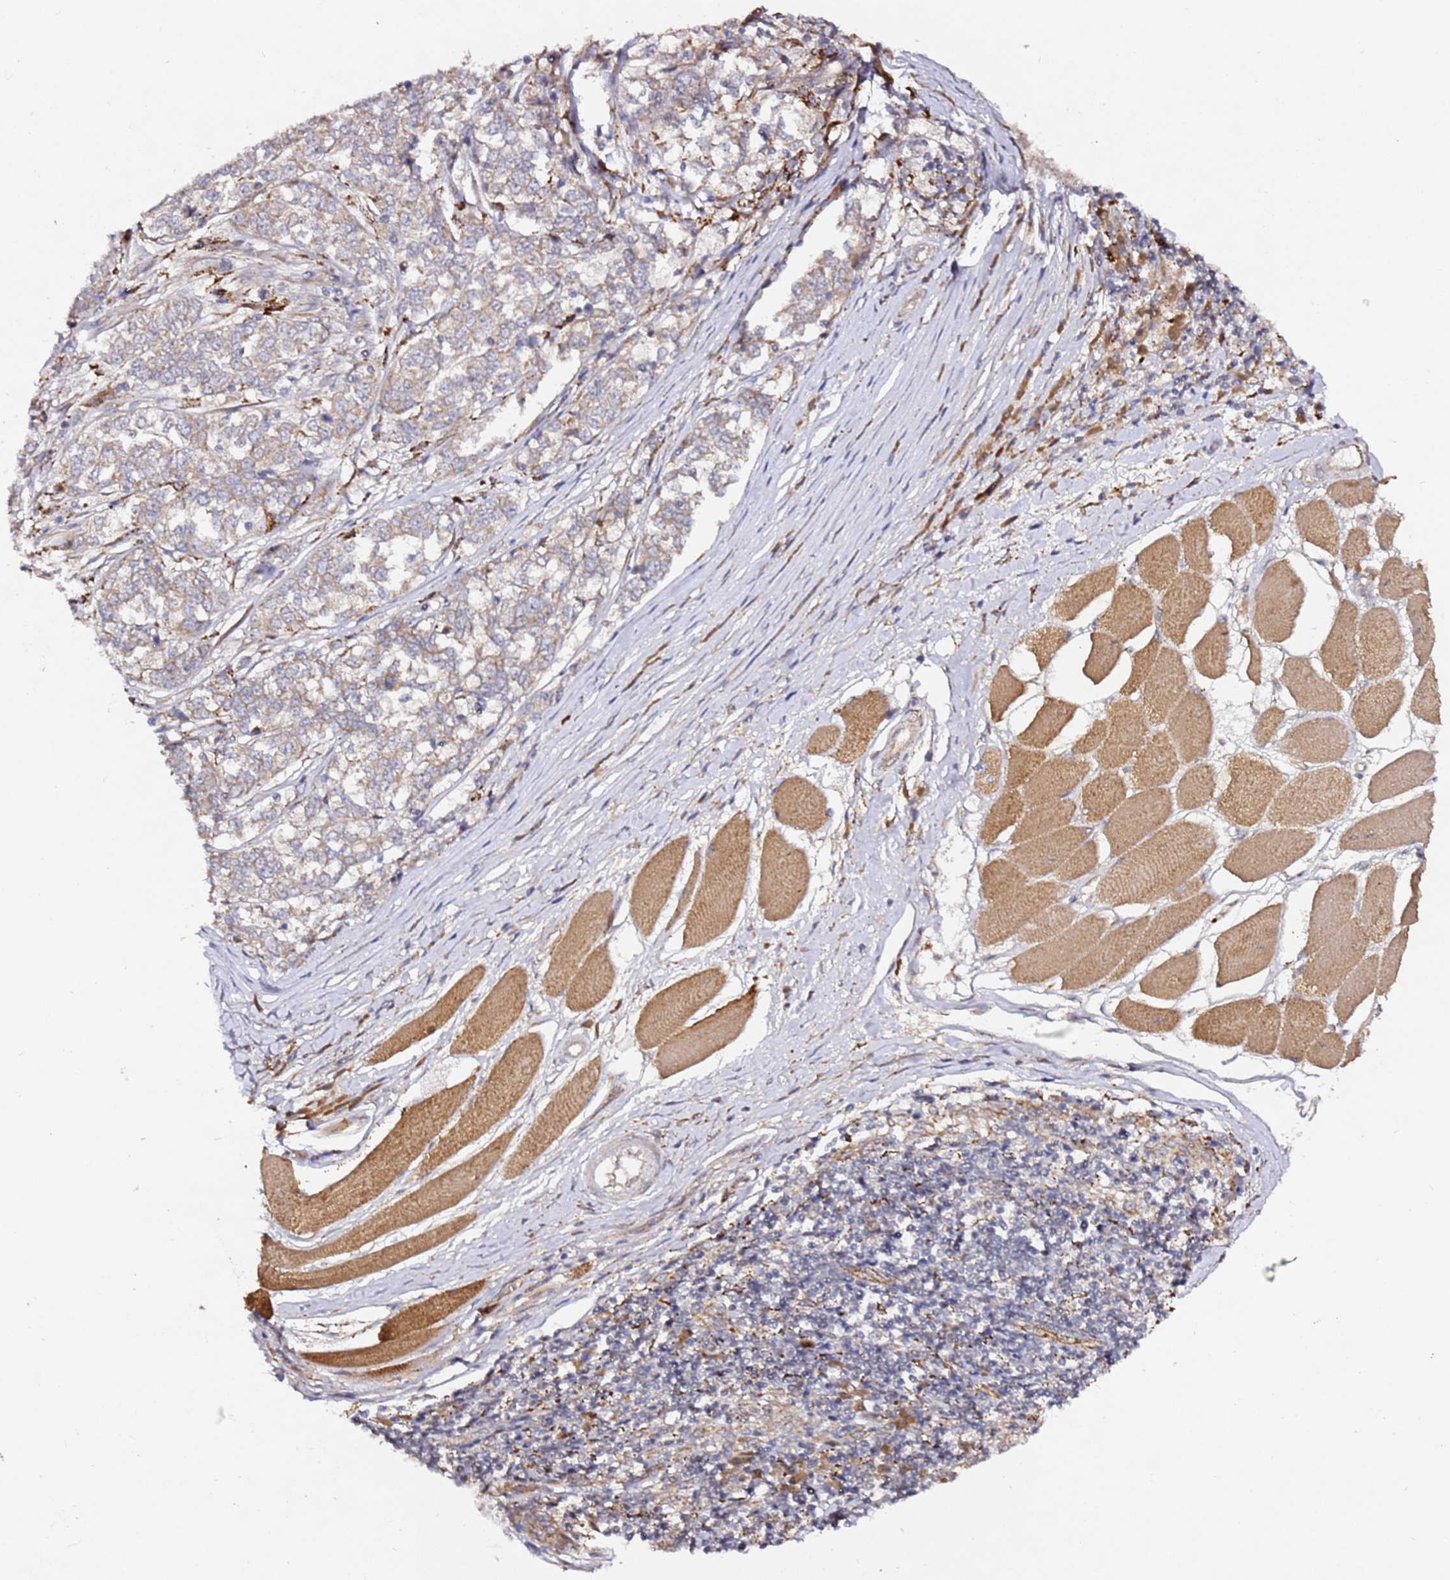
{"staining": {"intensity": "weak", "quantity": ">75%", "location": "cytoplasmic/membranous"}, "tissue": "melanoma", "cell_type": "Tumor cells", "image_type": "cancer", "snomed": [{"axis": "morphology", "description": "Malignant melanoma, NOS"}, {"axis": "topography", "description": "Skin"}], "caption": "Immunohistochemical staining of human melanoma exhibits low levels of weak cytoplasmic/membranous protein positivity in about >75% of tumor cells.", "gene": "ALG11", "patient": {"sex": "female", "age": 72}}